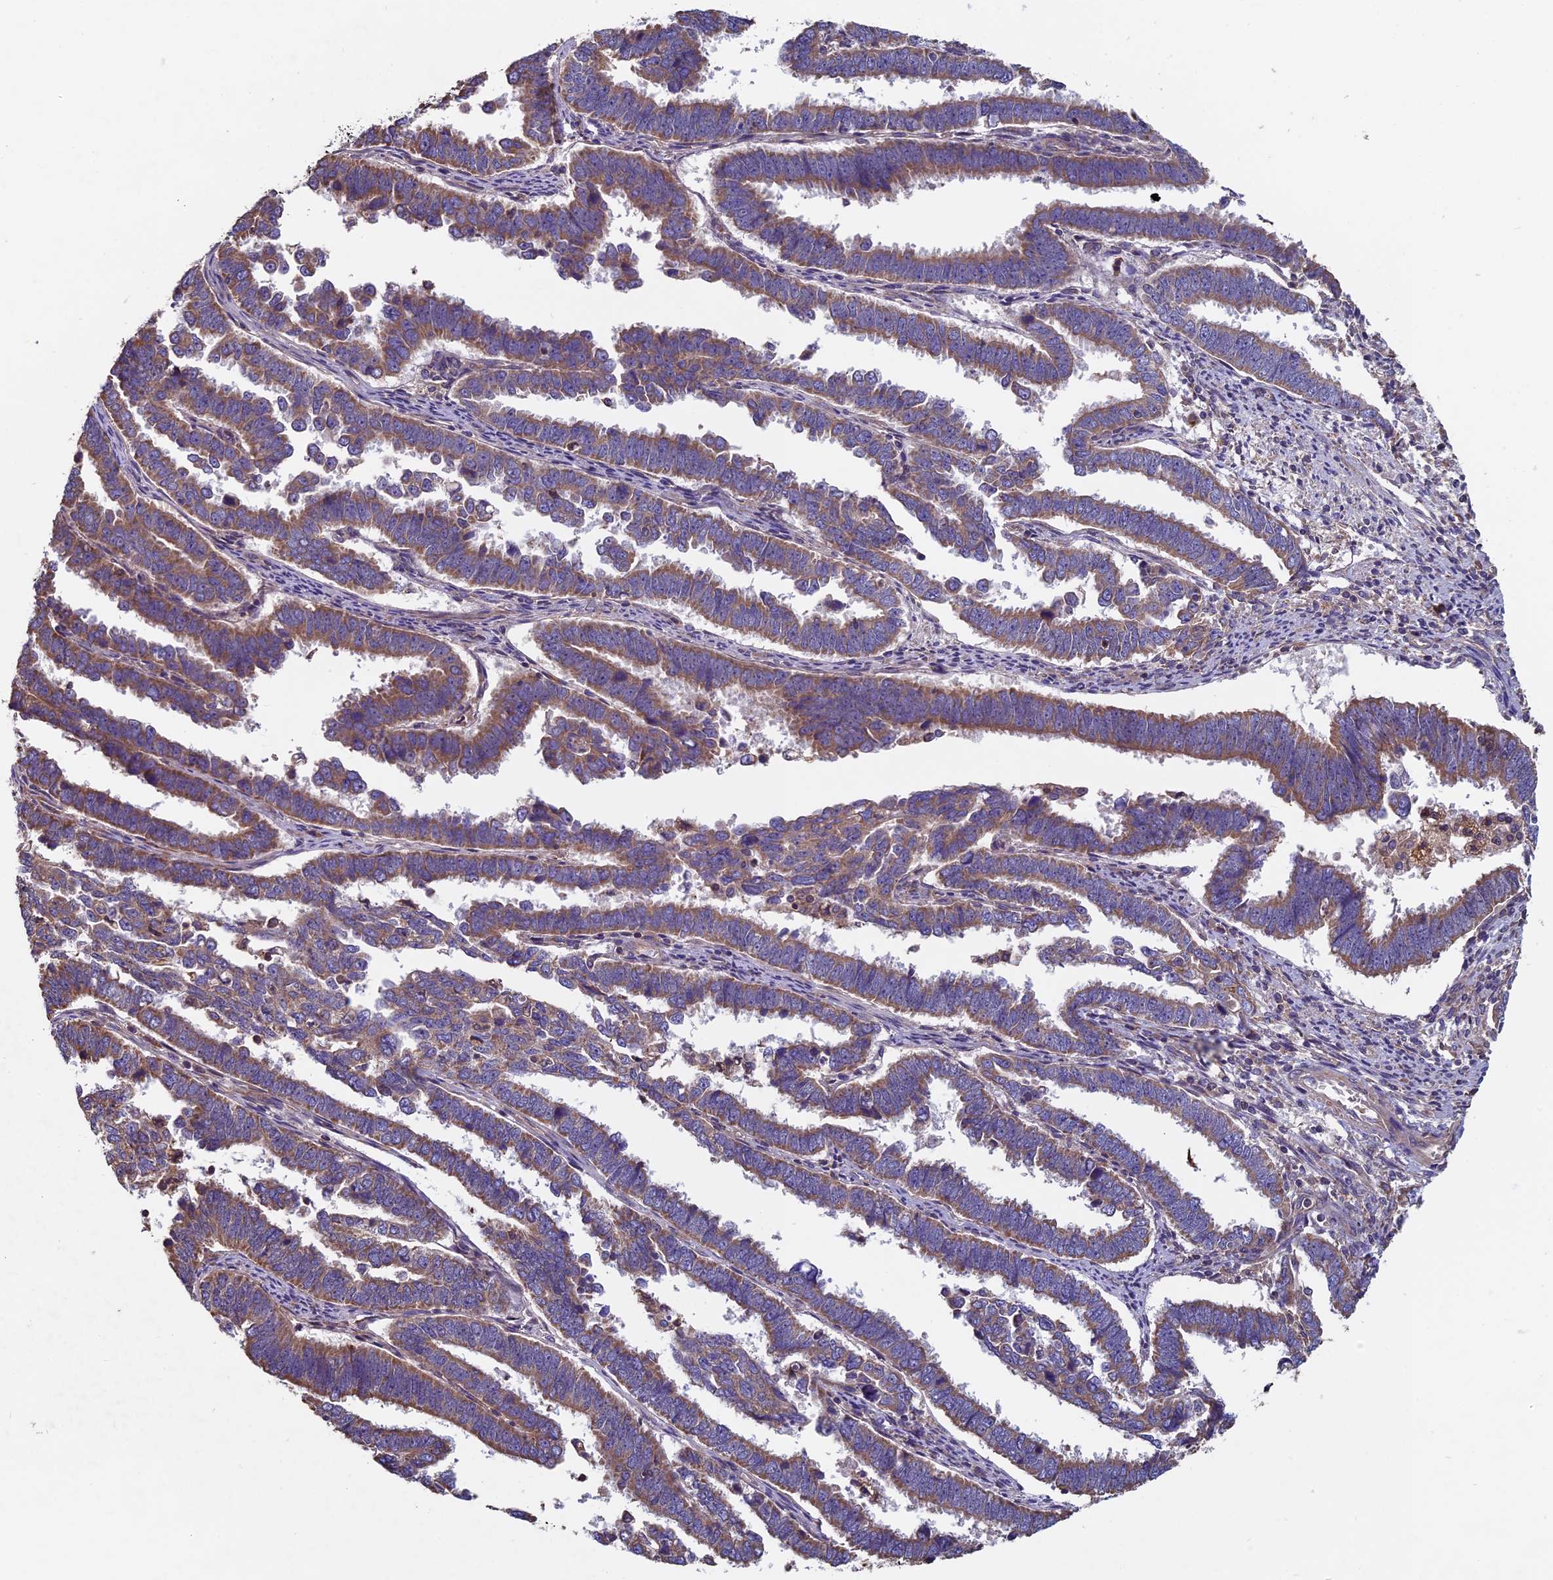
{"staining": {"intensity": "moderate", "quantity": ">75%", "location": "cytoplasmic/membranous"}, "tissue": "endometrial cancer", "cell_type": "Tumor cells", "image_type": "cancer", "snomed": [{"axis": "morphology", "description": "Adenocarcinoma, NOS"}, {"axis": "topography", "description": "Endometrium"}], "caption": "Immunohistochemistry image of neoplastic tissue: human adenocarcinoma (endometrial) stained using IHC displays medium levels of moderate protein expression localized specifically in the cytoplasmic/membranous of tumor cells, appearing as a cytoplasmic/membranous brown color.", "gene": "CCDC153", "patient": {"sex": "female", "age": 75}}